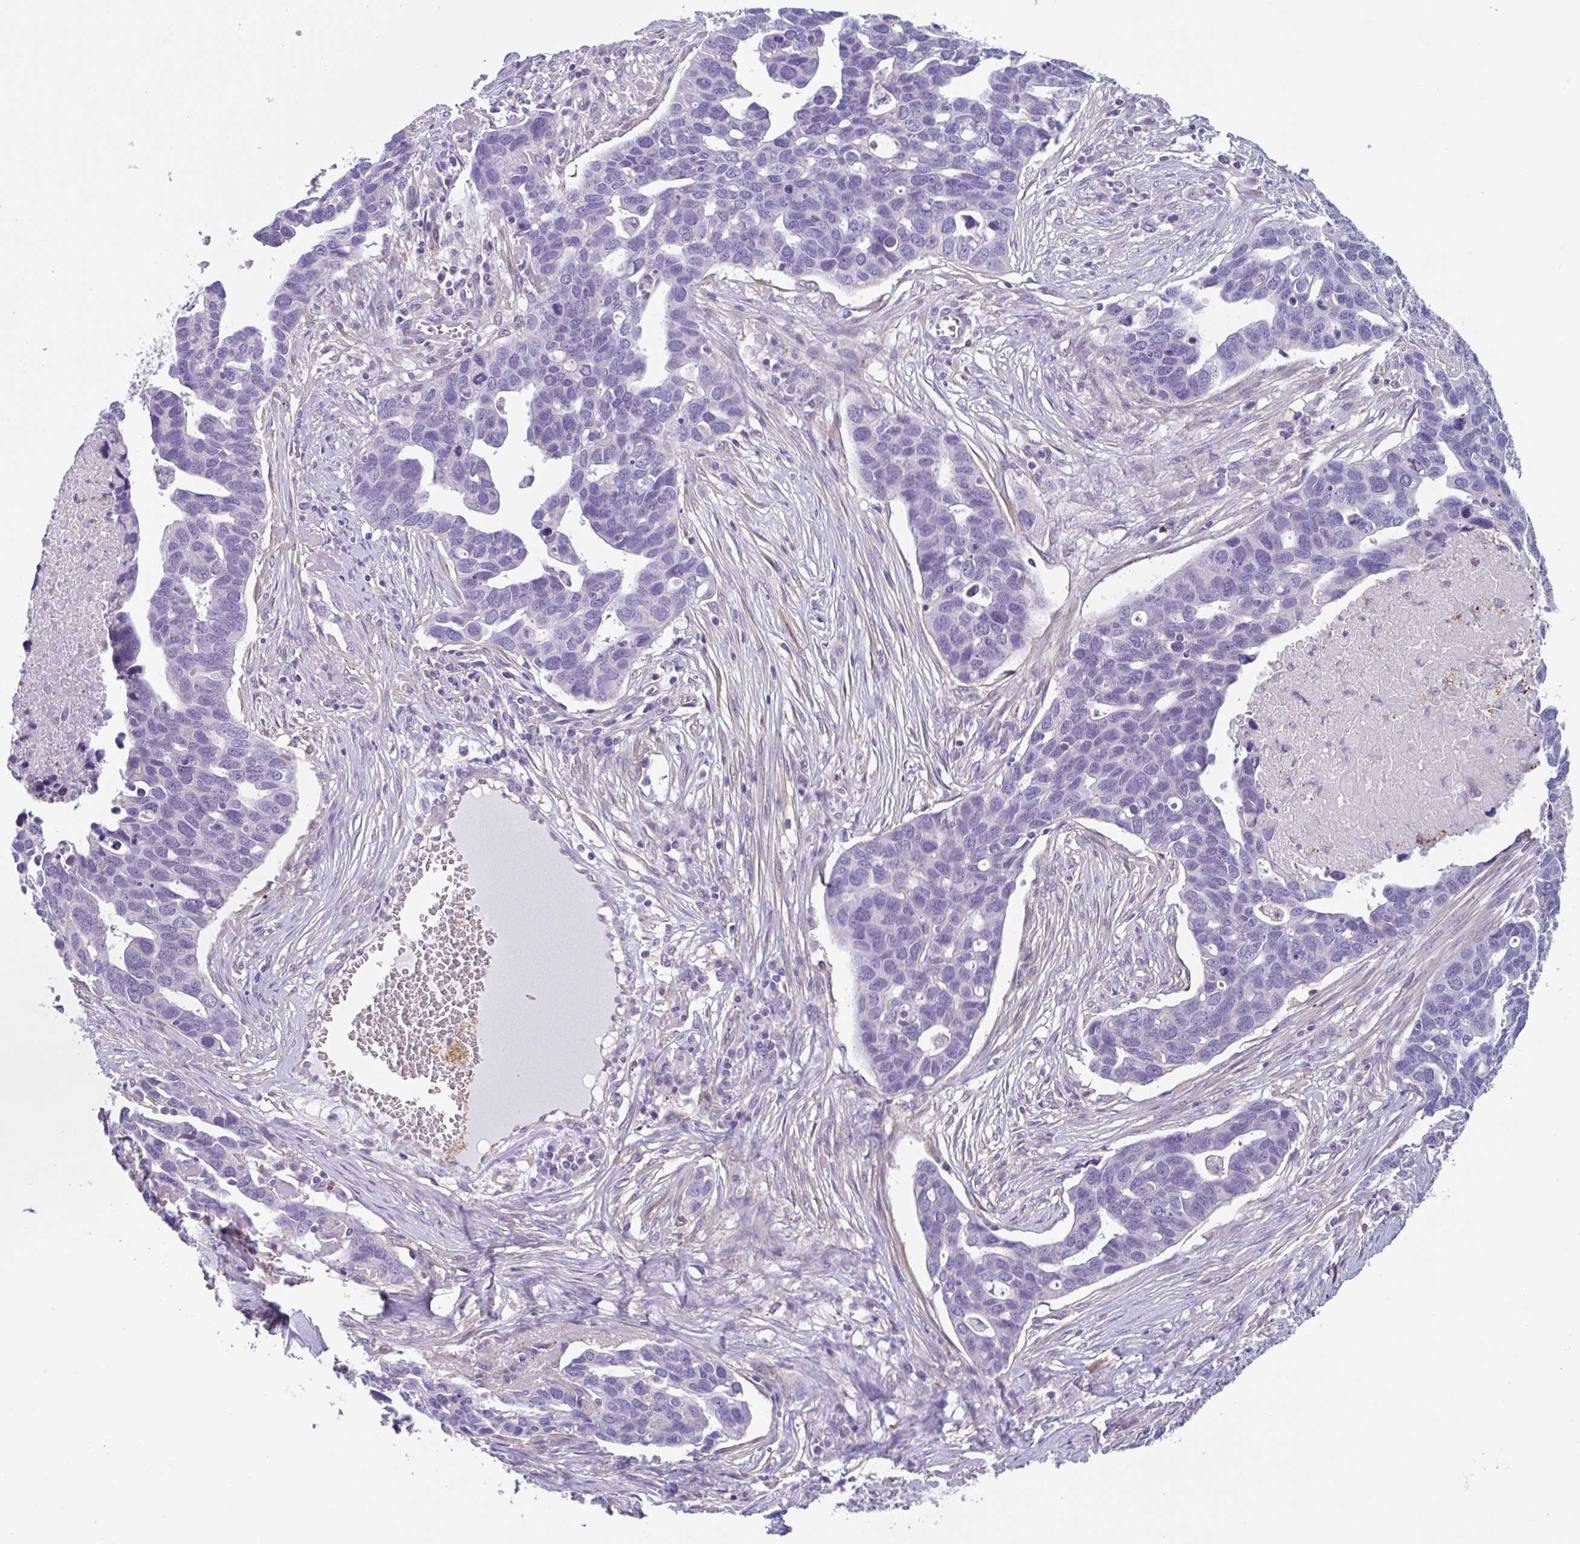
{"staining": {"intensity": "negative", "quantity": "none", "location": "none"}, "tissue": "ovarian cancer", "cell_type": "Tumor cells", "image_type": "cancer", "snomed": [{"axis": "morphology", "description": "Cystadenocarcinoma, serous, NOS"}, {"axis": "topography", "description": "Ovary"}], "caption": "A photomicrograph of human ovarian serous cystadenocarcinoma is negative for staining in tumor cells.", "gene": "LENG9", "patient": {"sex": "female", "age": 54}}